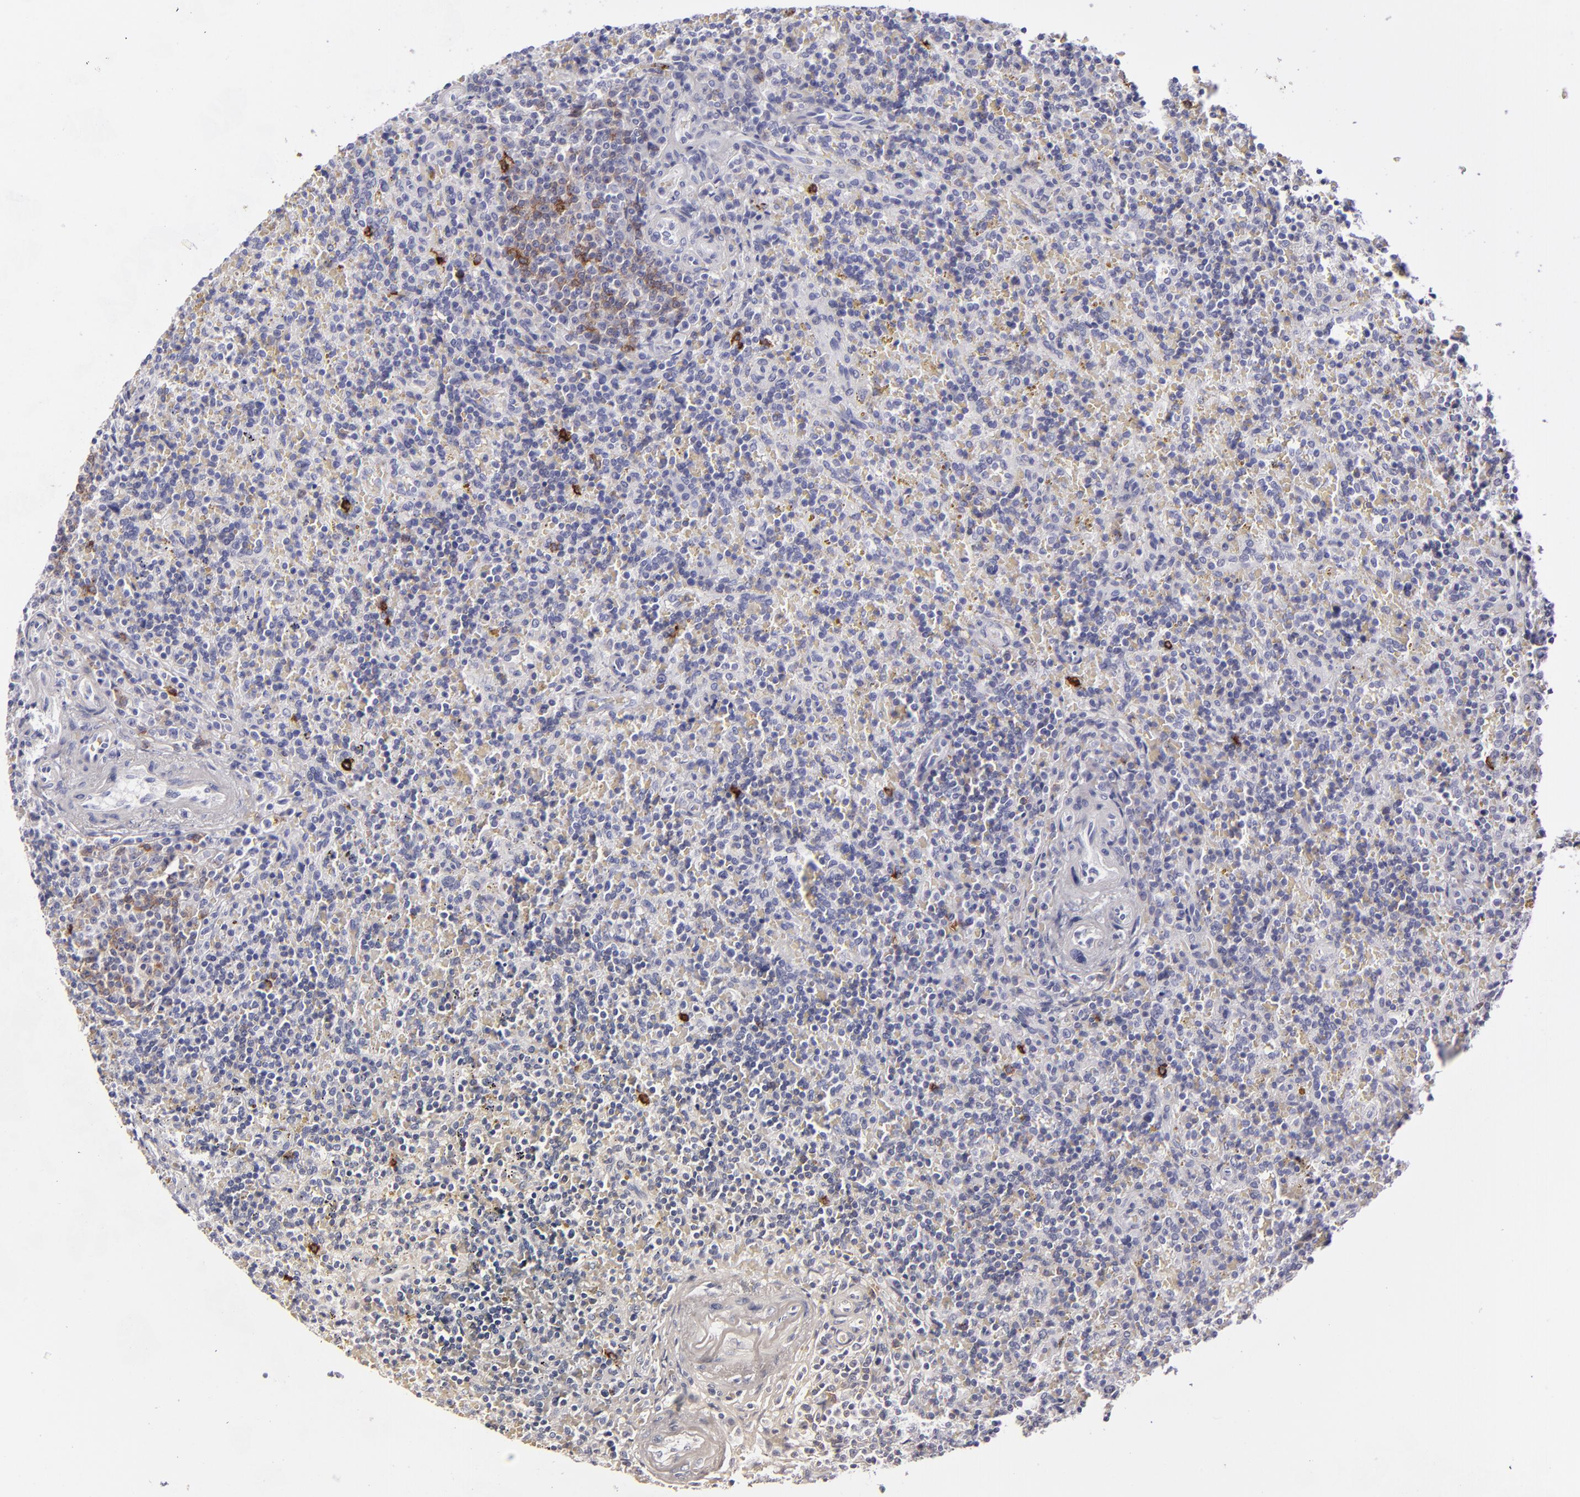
{"staining": {"intensity": "moderate", "quantity": "<25%", "location": "cytoplasmic/membranous"}, "tissue": "lymphoma", "cell_type": "Tumor cells", "image_type": "cancer", "snomed": [{"axis": "morphology", "description": "Malignant lymphoma, non-Hodgkin's type, Low grade"}, {"axis": "topography", "description": "Spleen"}], "caption": "Immunohistochemistry (IHC) micrograph of low-grade malignant lymphoma, non-Hodgkin's type stained for a protein (brown), which reveals low levels of moderate cytoplasmic/membranous staining in approximately <25% of tumor cells.", "gene": "CD22", "patient": {"sex": "male", "age": 67}}